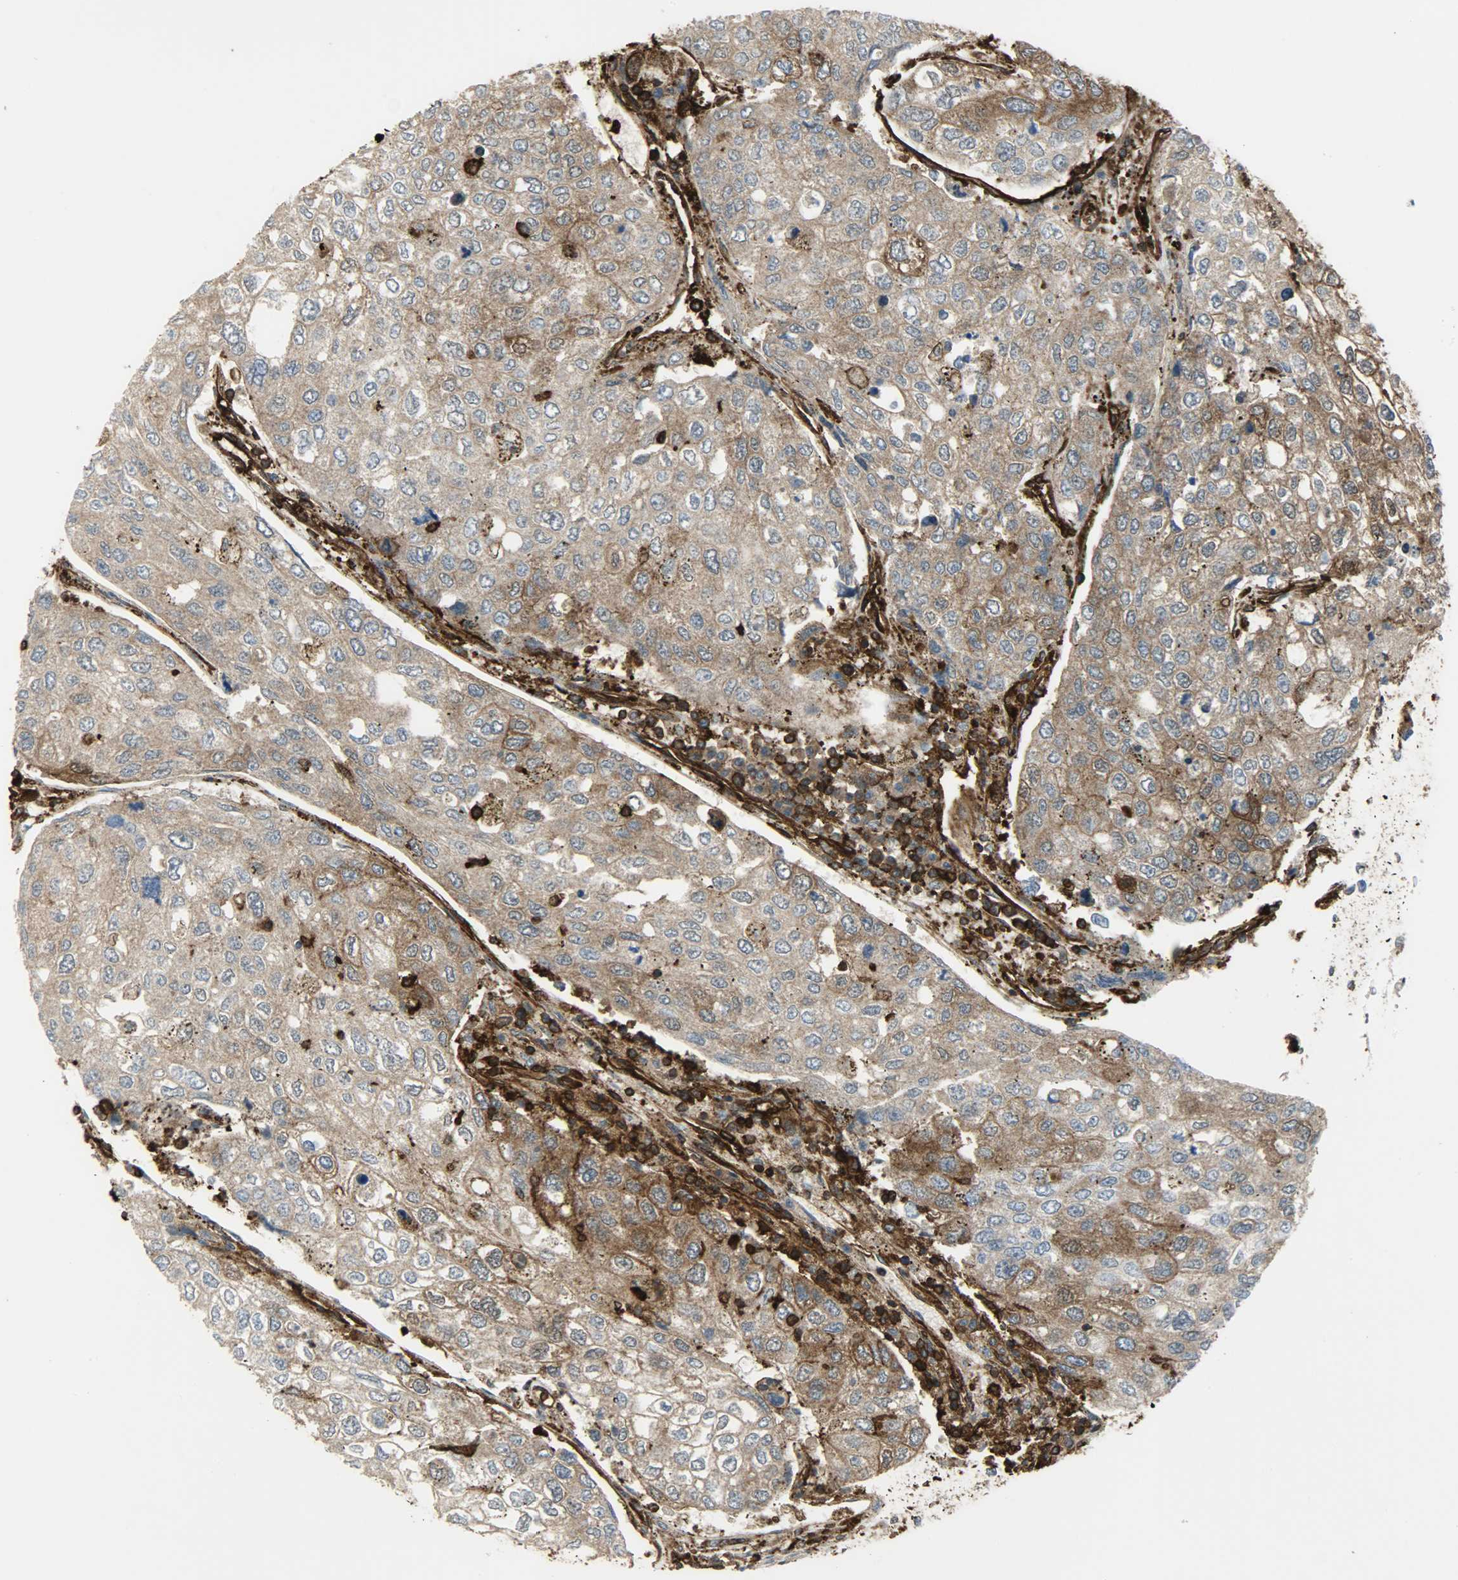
{"staining": {"intensity": "moderate", "quantity": ">75%", "location": "cytoplasmic/membranous"}, "tissue": "urothelial cancer", "cell_type": "Tumor cells", "image_type": "cancer", "snomed": [{"axis": "morphology", "description": "Urothelial carcinoma, High grade"}, {"axis": "topography", "description": "Lymph node"}, {"axis": "topography", "description": "Urinary bladder"}], "caption": "This is an image of immunohistochemistry (IHC) staining of urothelial cancer, which shows moderate expression in the cytoplasmic/membranous of tumor cells.", "gene": "VASP", "patient": {"sex": "male", "age": 51}}